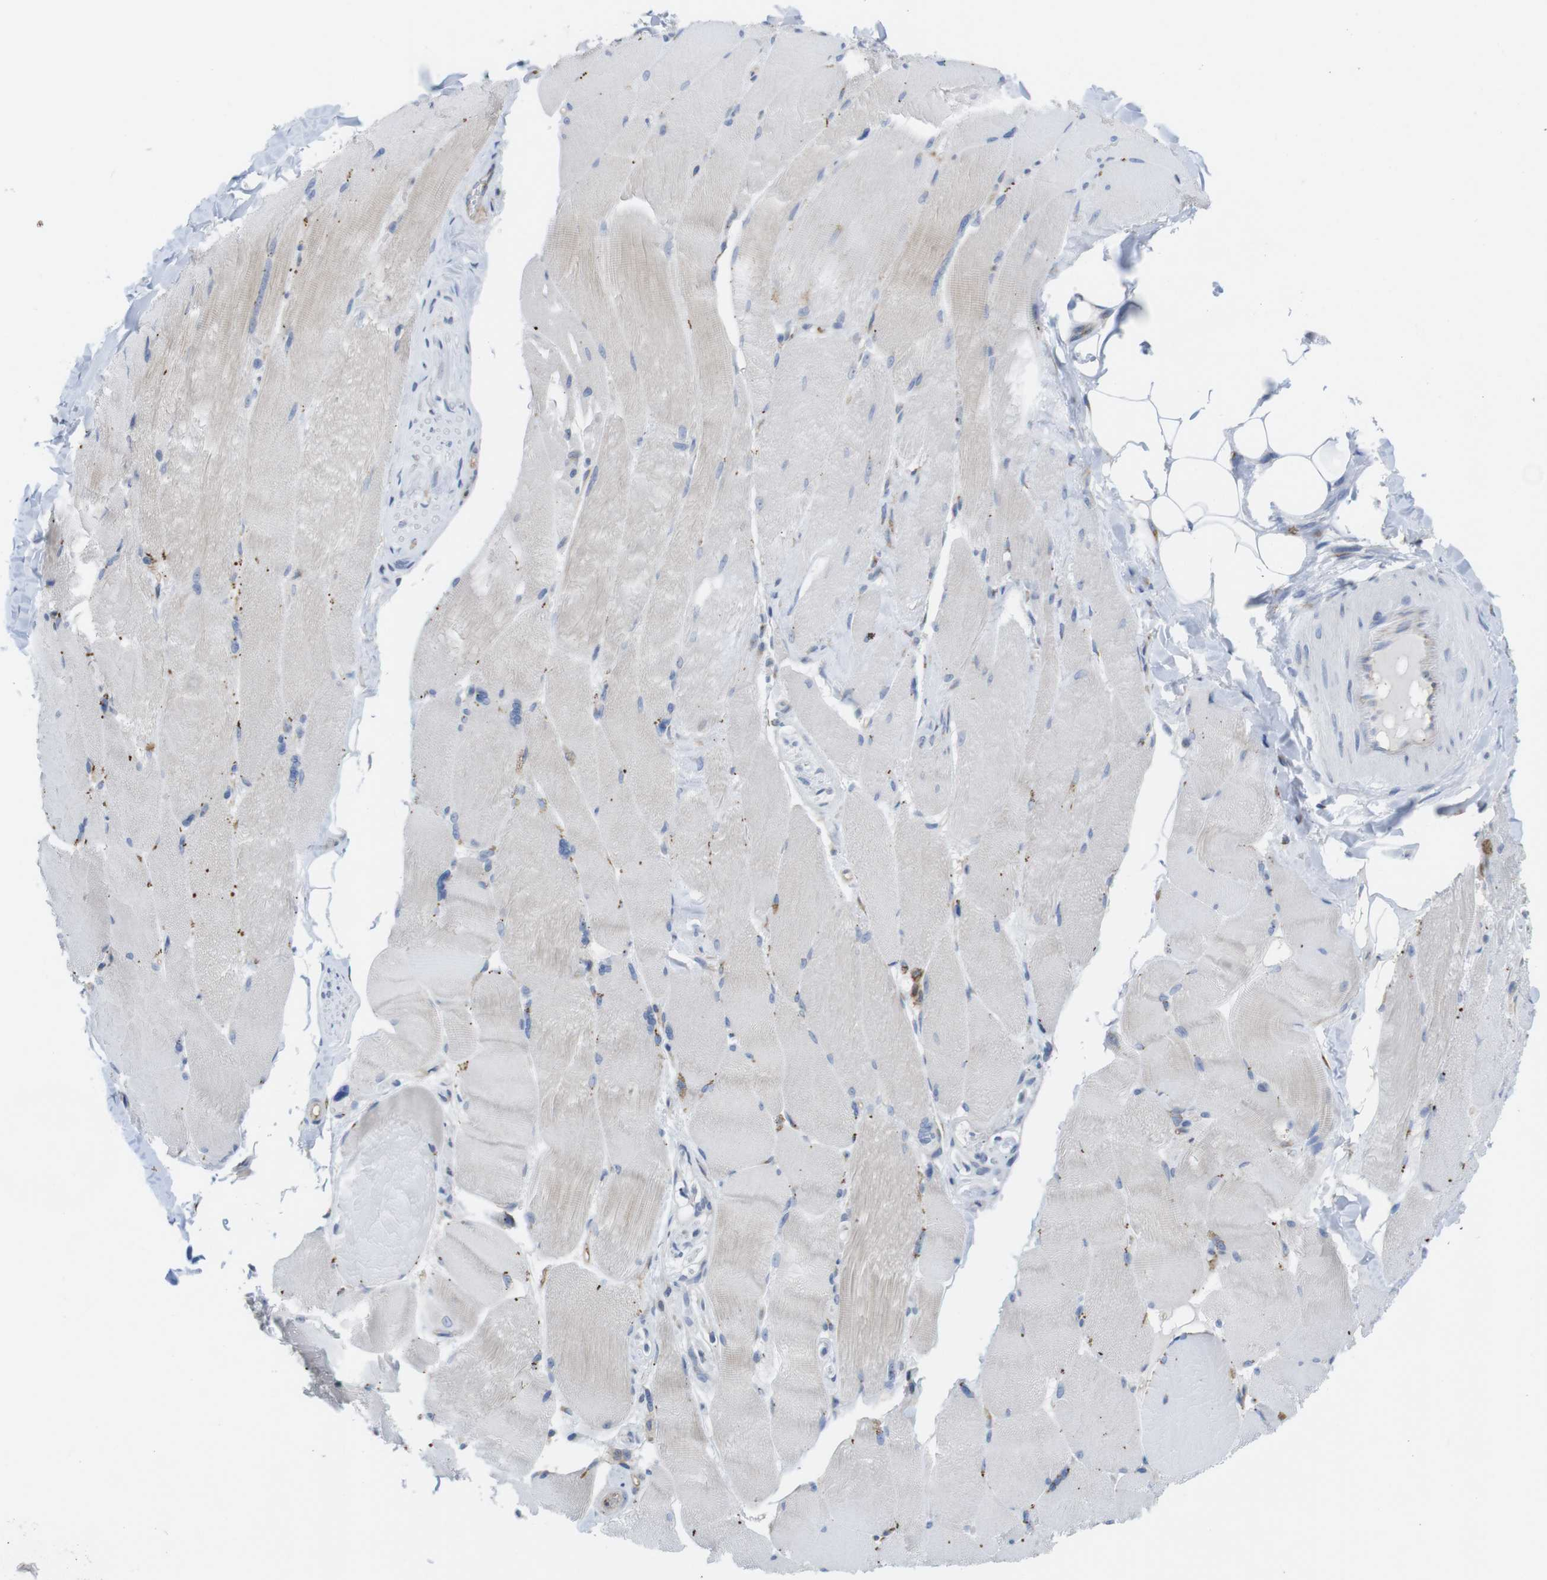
{"staining": {"intensity": "weak", "quantity": "<25%", "location": "cytoplasmic/membranous"}, "tissue": "skeletal muscle", "cell_type": "Myocytes", "image_type": "normal", "snomed": [{"axis": "morphology", "description": "Normal tissue, NOS"}, {"axis": "topography", "description": "Skin"}, {"axis": "topography", "description": "Skeletal muscle"}], "caption": "The photomicrograph demonstrates no staining of myocytes in normal skeletal muscle. The staining was performed using DAB (3,3'-diaminobenzidine) to visualize the protein expression in brown, while the nuclei were stained in blue with hematoxylin (Magnification: 20x).", "gene": "CCR6", "patient": {"sex": "male", "age": 83}}